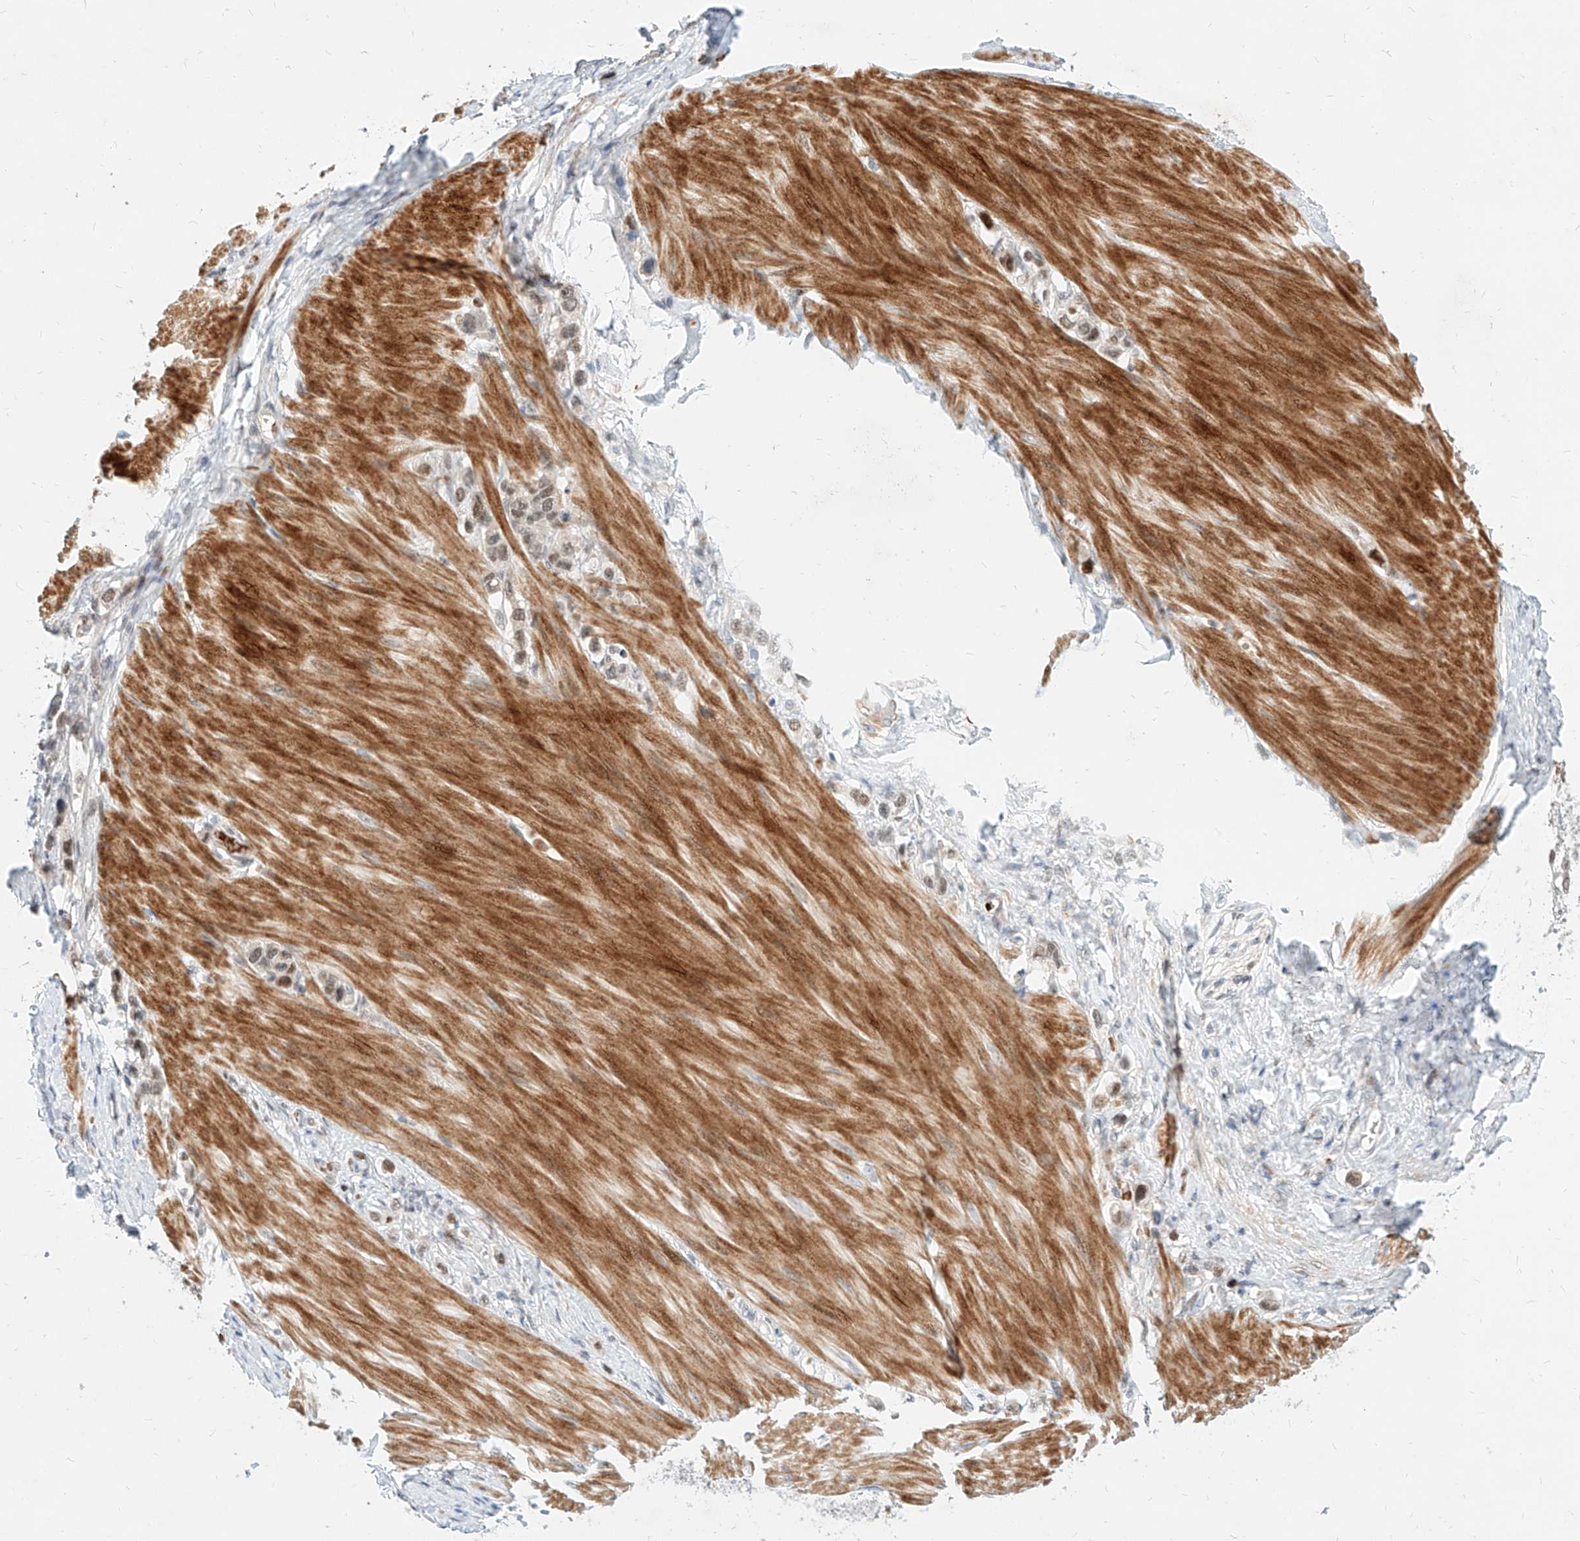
{"staining": {"intensity": "weak", "quantity": ">75%", "location": "nuclear"}, "tissue": "stomach cancer", "cell_type": "Tumor cells", "image_type": "cancer", "snomed": [{"axis": "morphology", "description": "Adenocarcinoma, NOS"}, {"axis": "topography", "description": "Stomach"}], "caption": "A brown stain shows weak nuclear positivity of a protein in human stomach adenocarcinoma tumor cells.", "gene": "CBX8", "patient": {"sex": "female", "age": 65}}